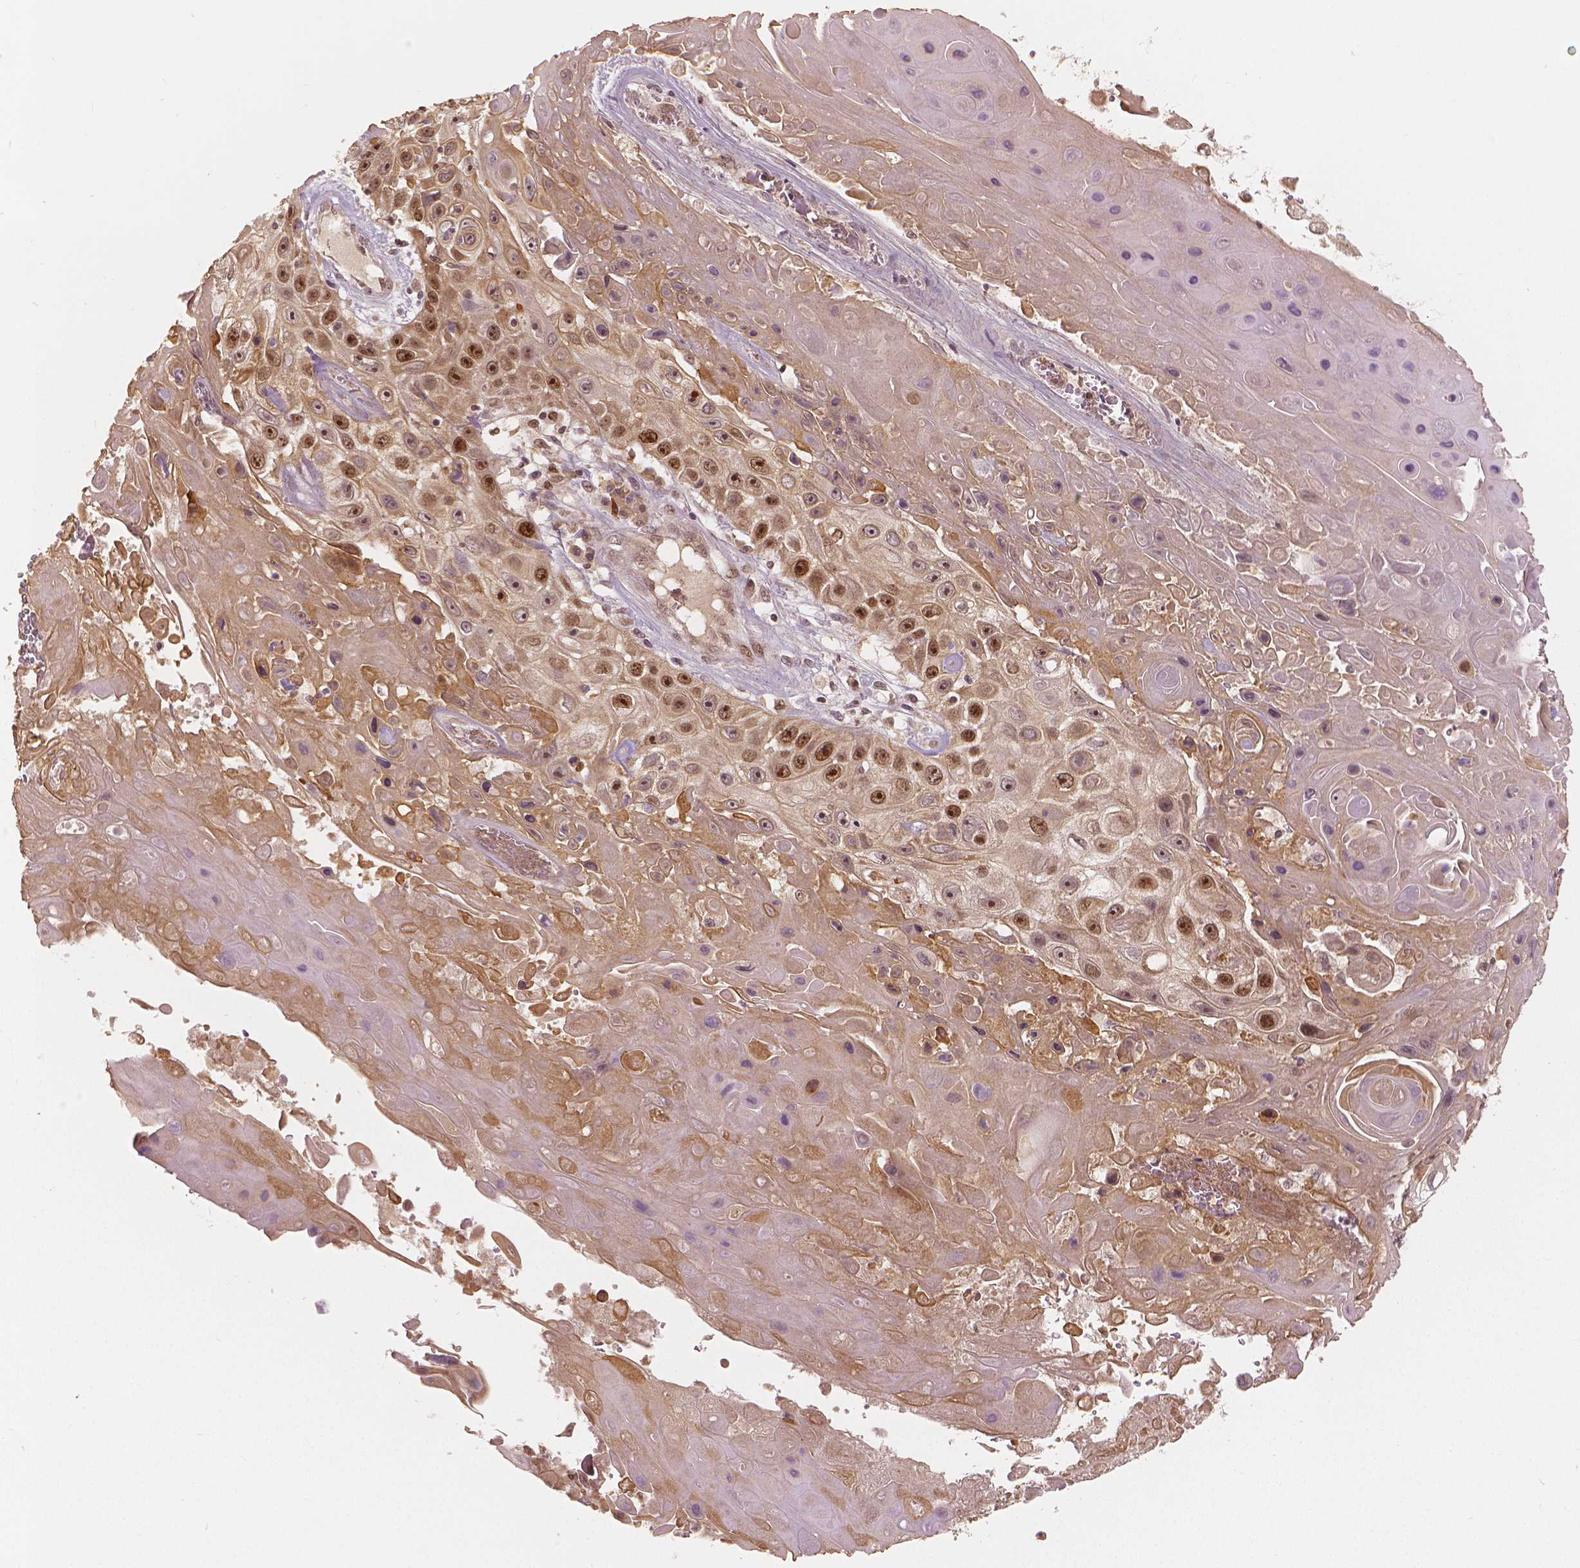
{"staining": {"intensity": "moderate", "quantity": "25%-75%", "location": "nuclear"}, "tissue": "skin cancer", "cell_type": "Tumor cells", "image_type": "cancer", "snomed": [{"axis": "morphology", "description": "Squamous cell carcinoma, NOS"}, {"axis": "topography", "description": "Skin"}], "caption": "Squamous cell carcinoma (skin) tissue displays moderate nuclear staining in about 25%-75% of tumor cells, visualized by immunohistochemistry.", "gene": "NSD2", "patient": {"sex": "male", "age": 82}}